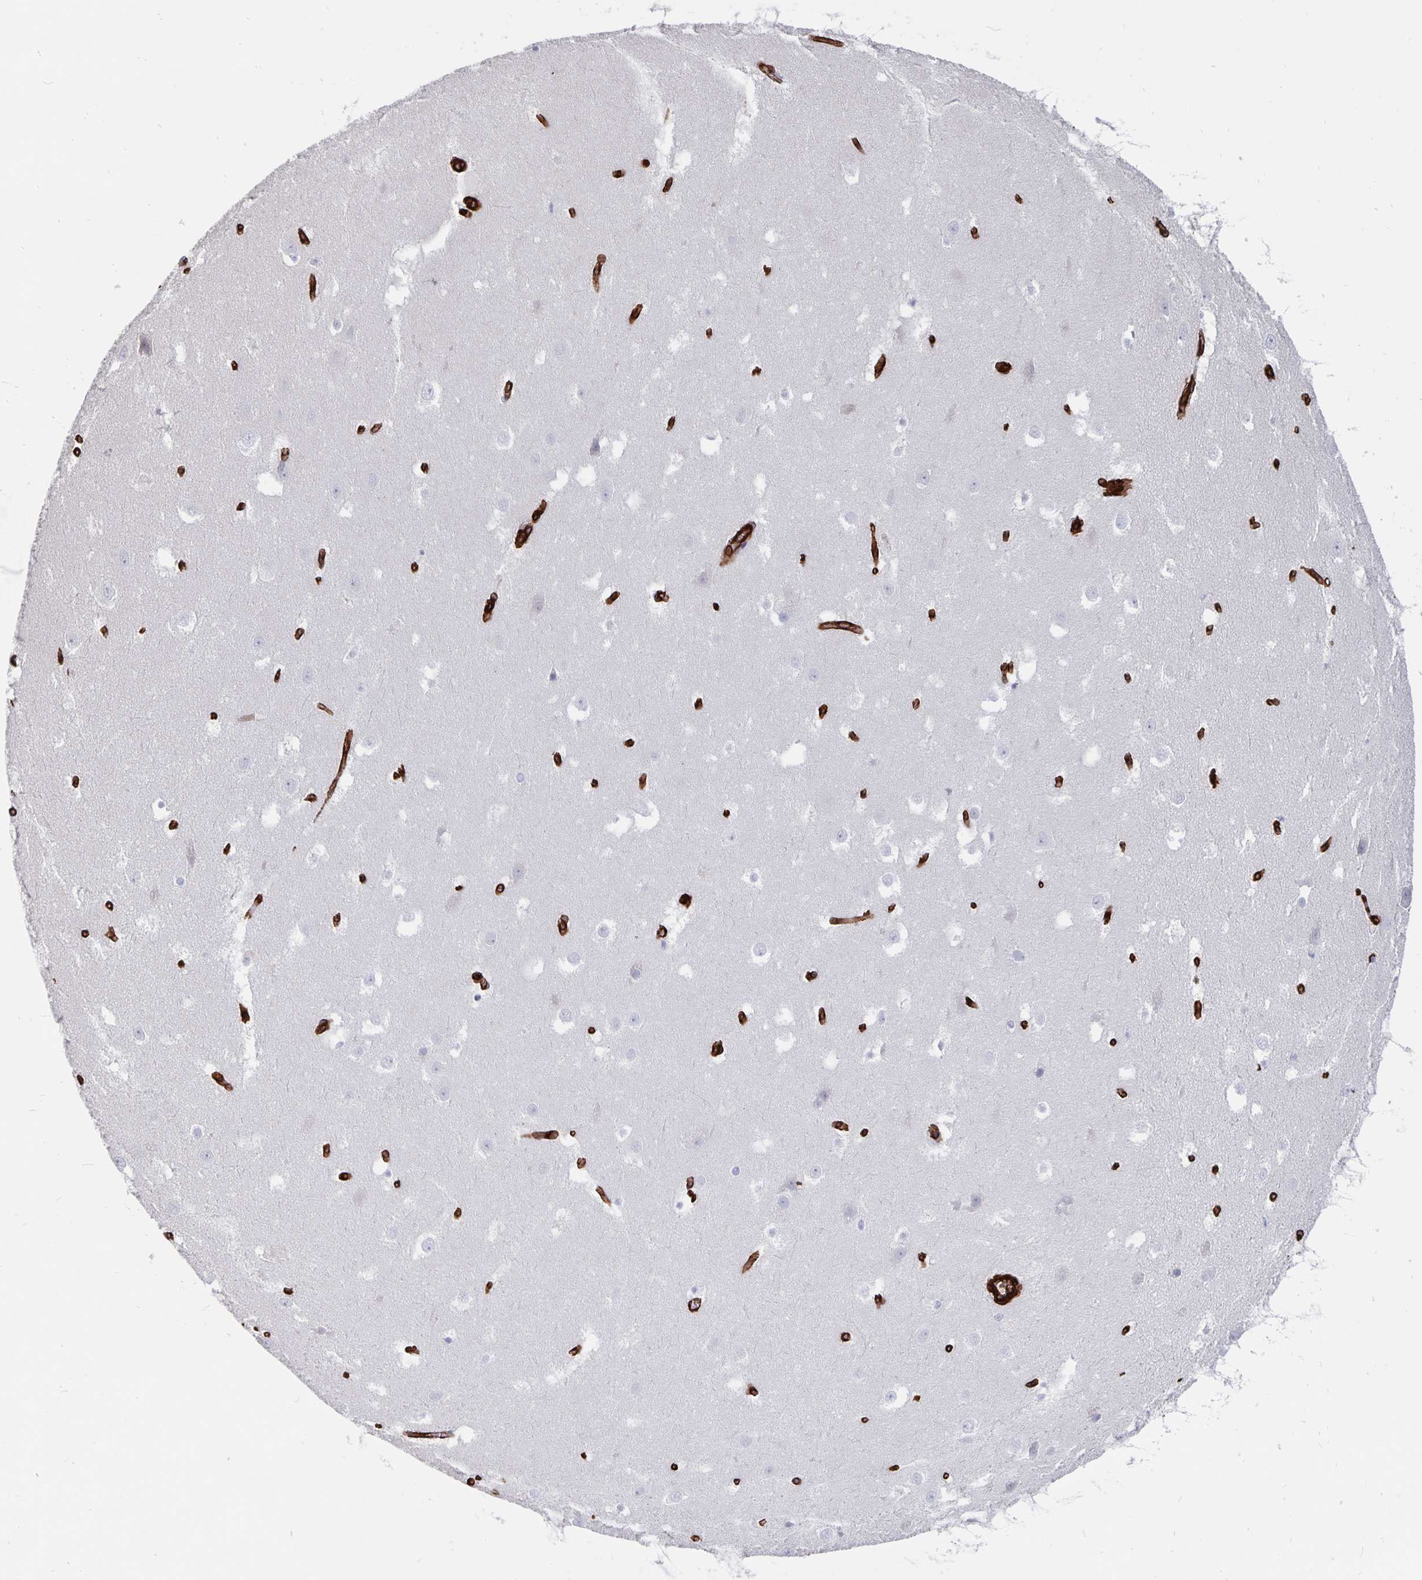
{"staining": {"intensity": "negative", "quantity": "none", "location": "none"}, "tissue": "hippocampus", "cell_type": "Glial cells", "image_type": "normal", "snomed": [{"axis": "morphology", "description": "Normal tissue, NOS"}, {"axis": "topography", "description": "Hippocampus"}], "caption": "DAB (3,3'-diaminobenzidine) immunohistochemical staining of unremarkable hippocampus shows no significant expression in glial cells. (Stains: DAB (3,3'-diaminobenzidine) immunohistochemistry (IHC) with hematoxylin counter stain, Microscopy: brightfield microscopy at high magnification).", "gene": "DCHS2", "patient": {"sex": "female", "age": 52}}